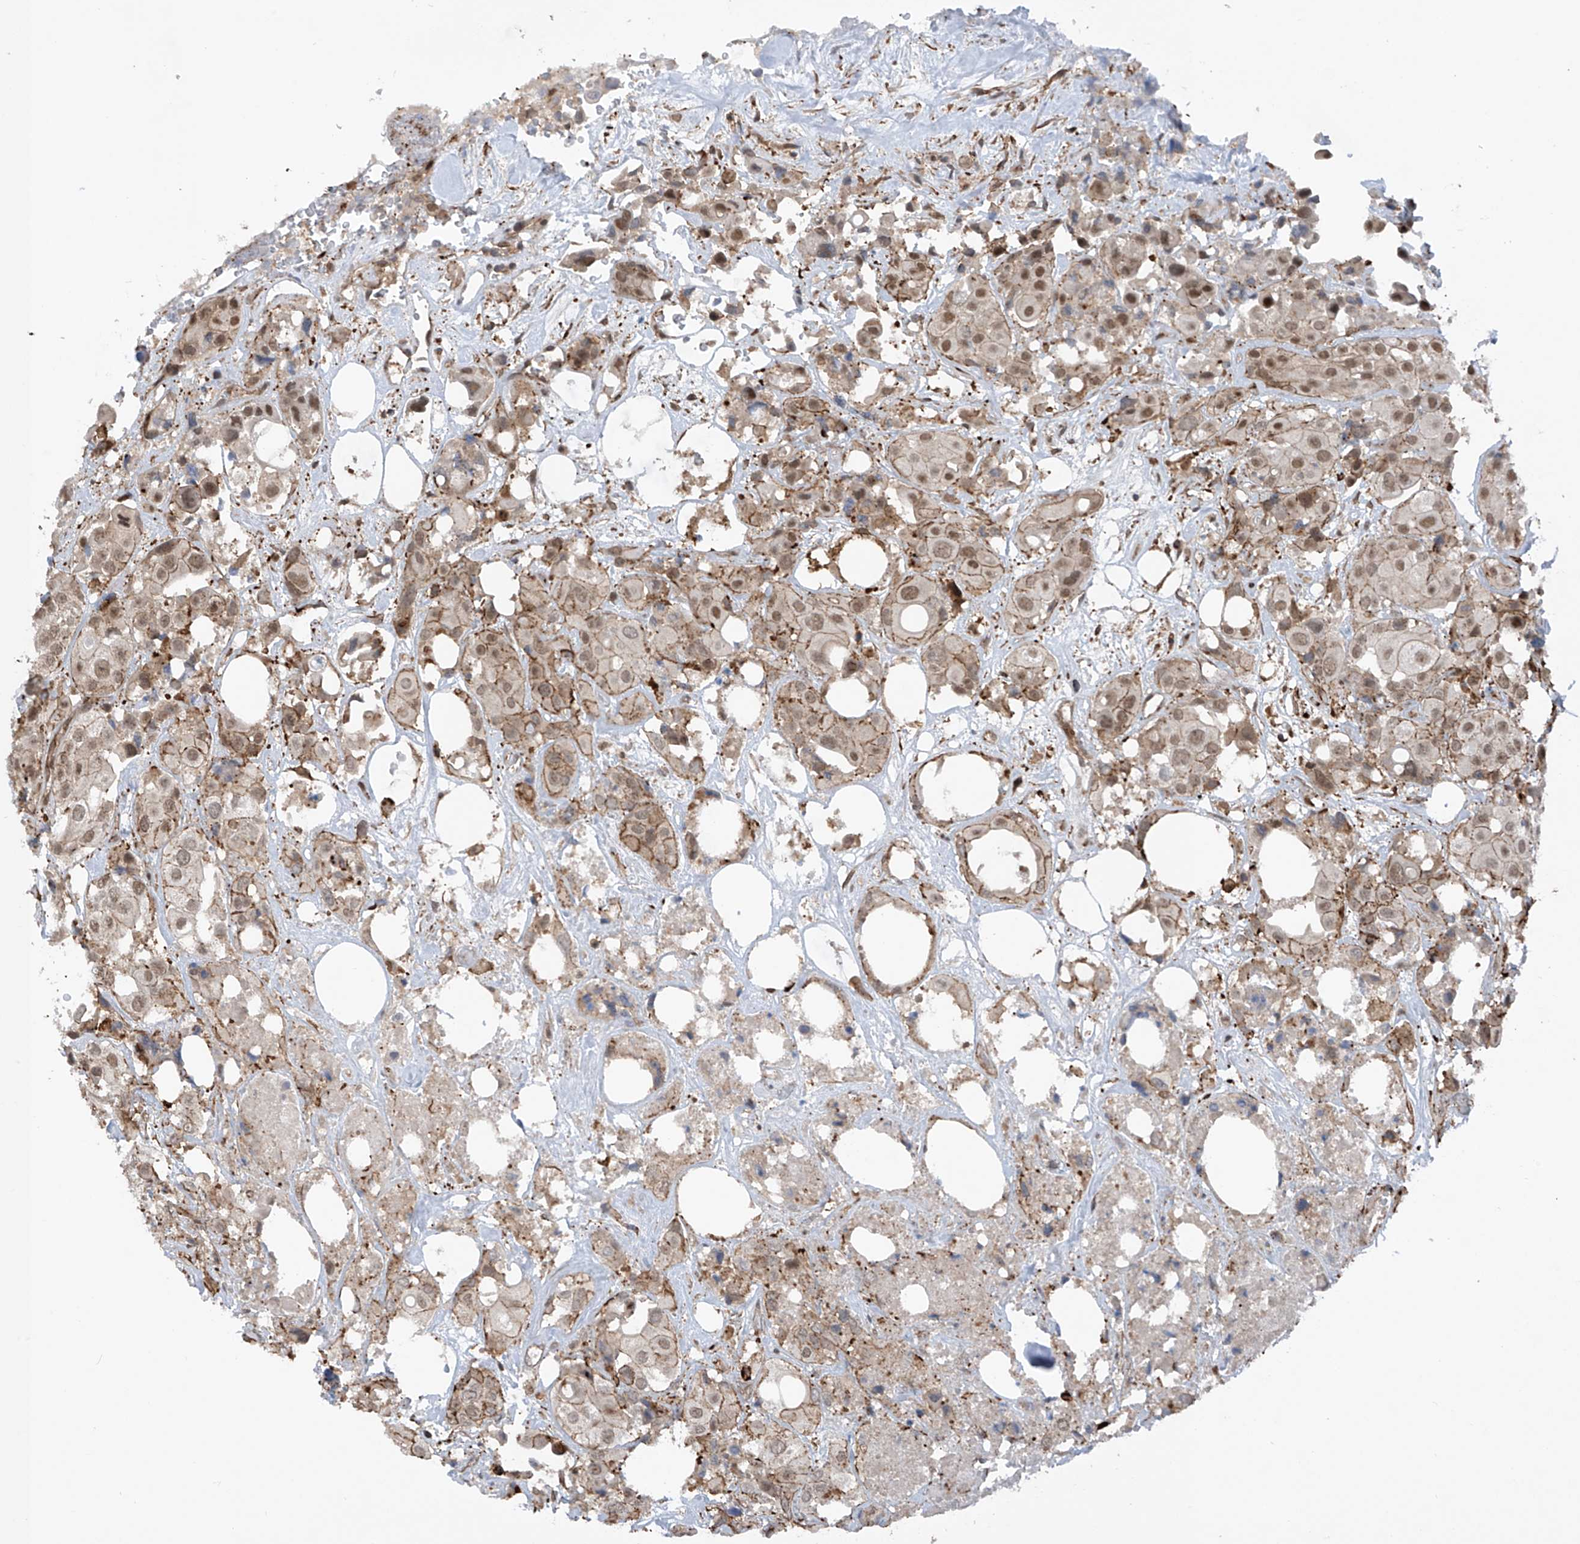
{"staining": {"intensity": "moderate", "quantity": "25%-75%", "location": "cytoplasmic/membranous,nuclear"}, "tissue": "urothelial cancer", "cell_type": "Tumor cells", "image_type": "cancer", "snomed": [{"axis": "morphology", "description": "Urothelial carcinoma, High grade"}, {"axis": "topography", "description": "Urinary bladder"}], "caption": "Immunohistochemical staining of urothelial cancer demonstrates medium levels of moderate cytoplasmic/membranous and nuclear protein expression in approximately 25%-75% of tumor cells.", "gene": "REPIN1", "patient": {"sex": "male", "age": 64}}